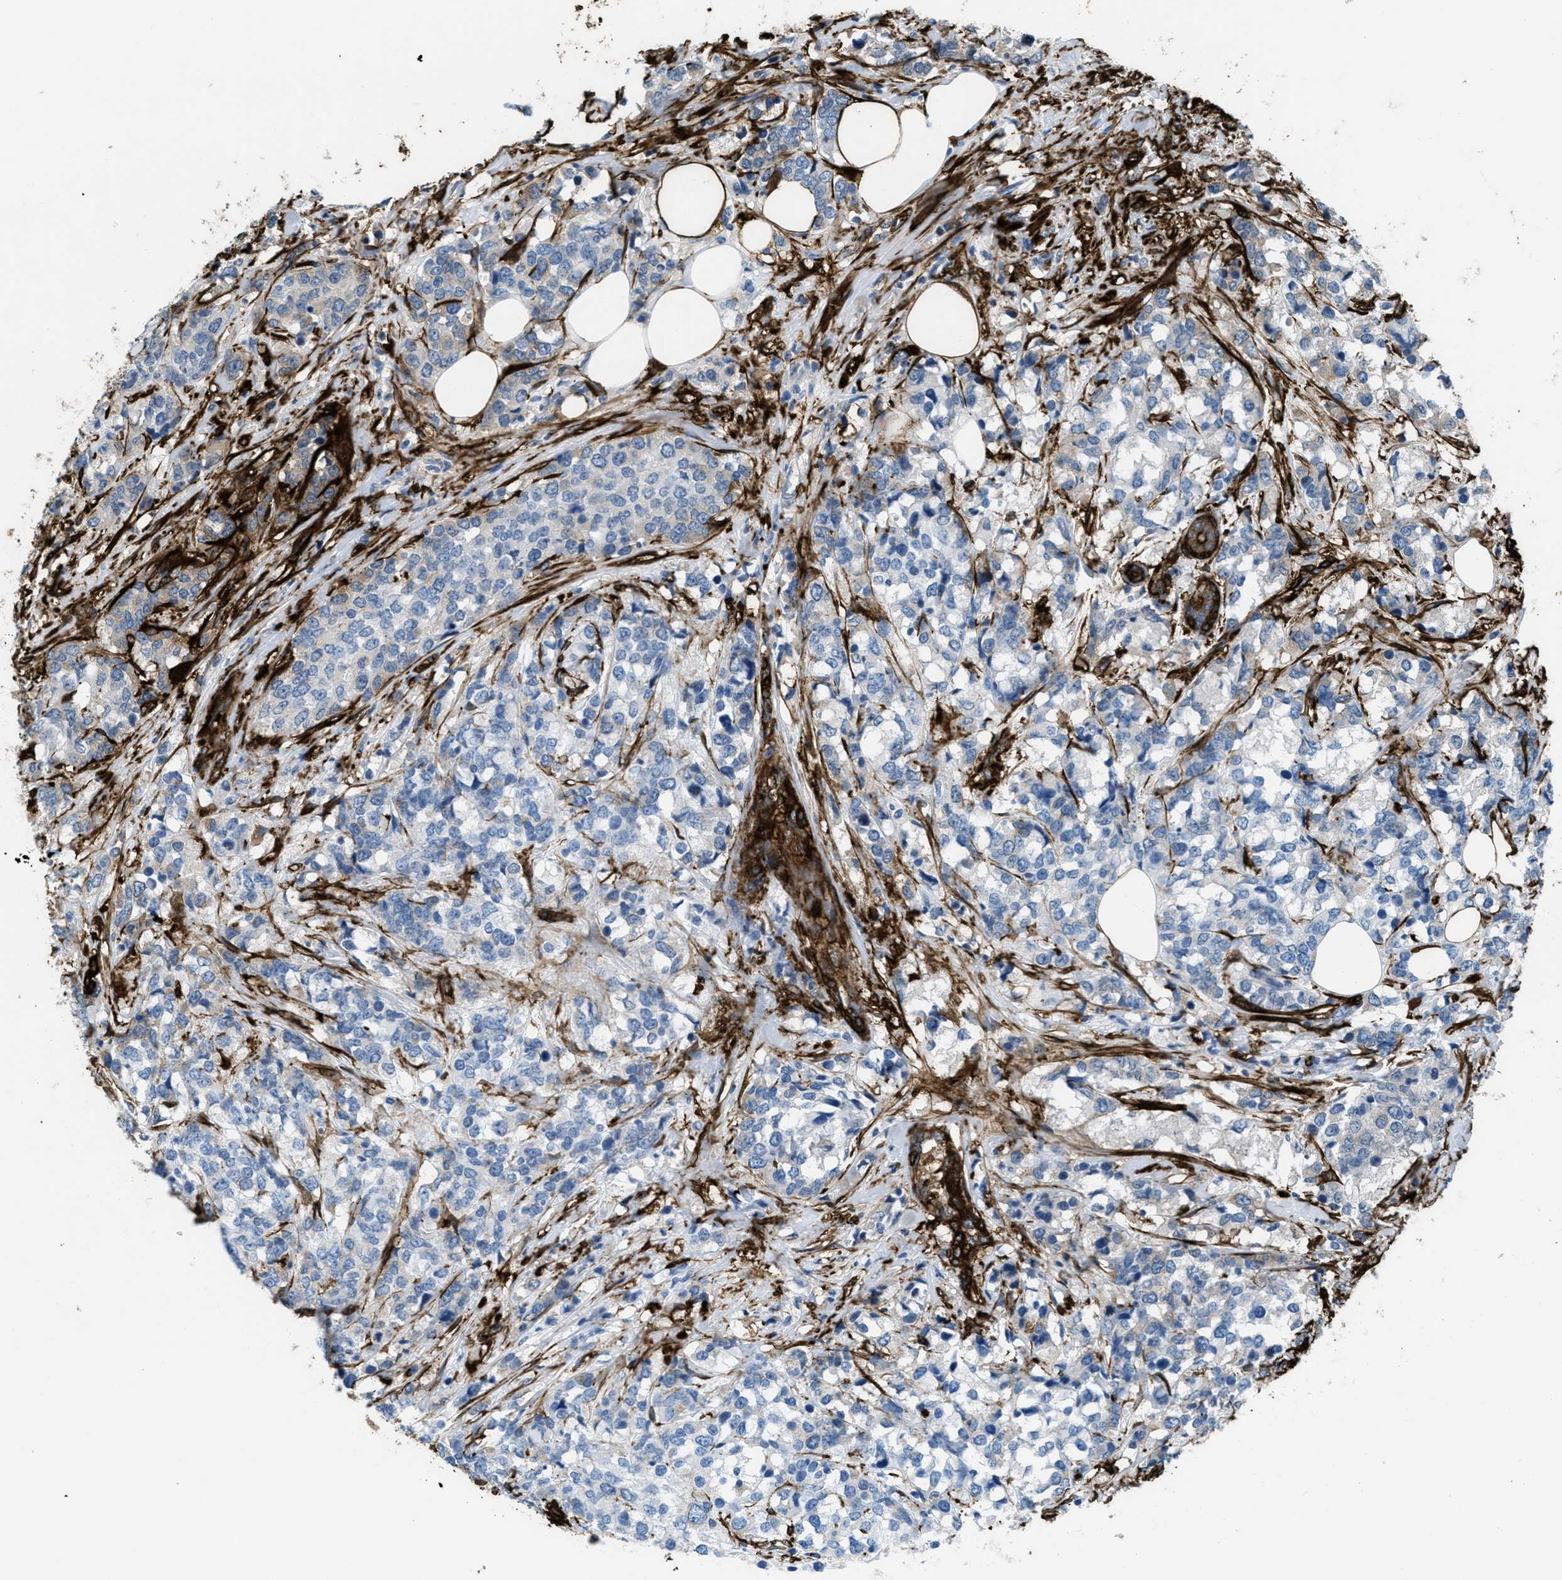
{"staining": {"intensity": "negative", "quantity": "none", "location": "none"}, "tissue": "breast cancer", "cell_type": "Tumor cells", "image_type": "cancer", "snomed": [{"axis": "morphology", "description": "Lobular carcinoma"}, {"axis": "topography", "description": "Breast"}], "caption": "This is a photomicrograph of immunohistochemistry (IHC) staining of breast cancer (lobular carcinoma), which shows no staining in tumor cells.", "gene": "CALD1", "patient": {"sex": "female", "age": 59}}